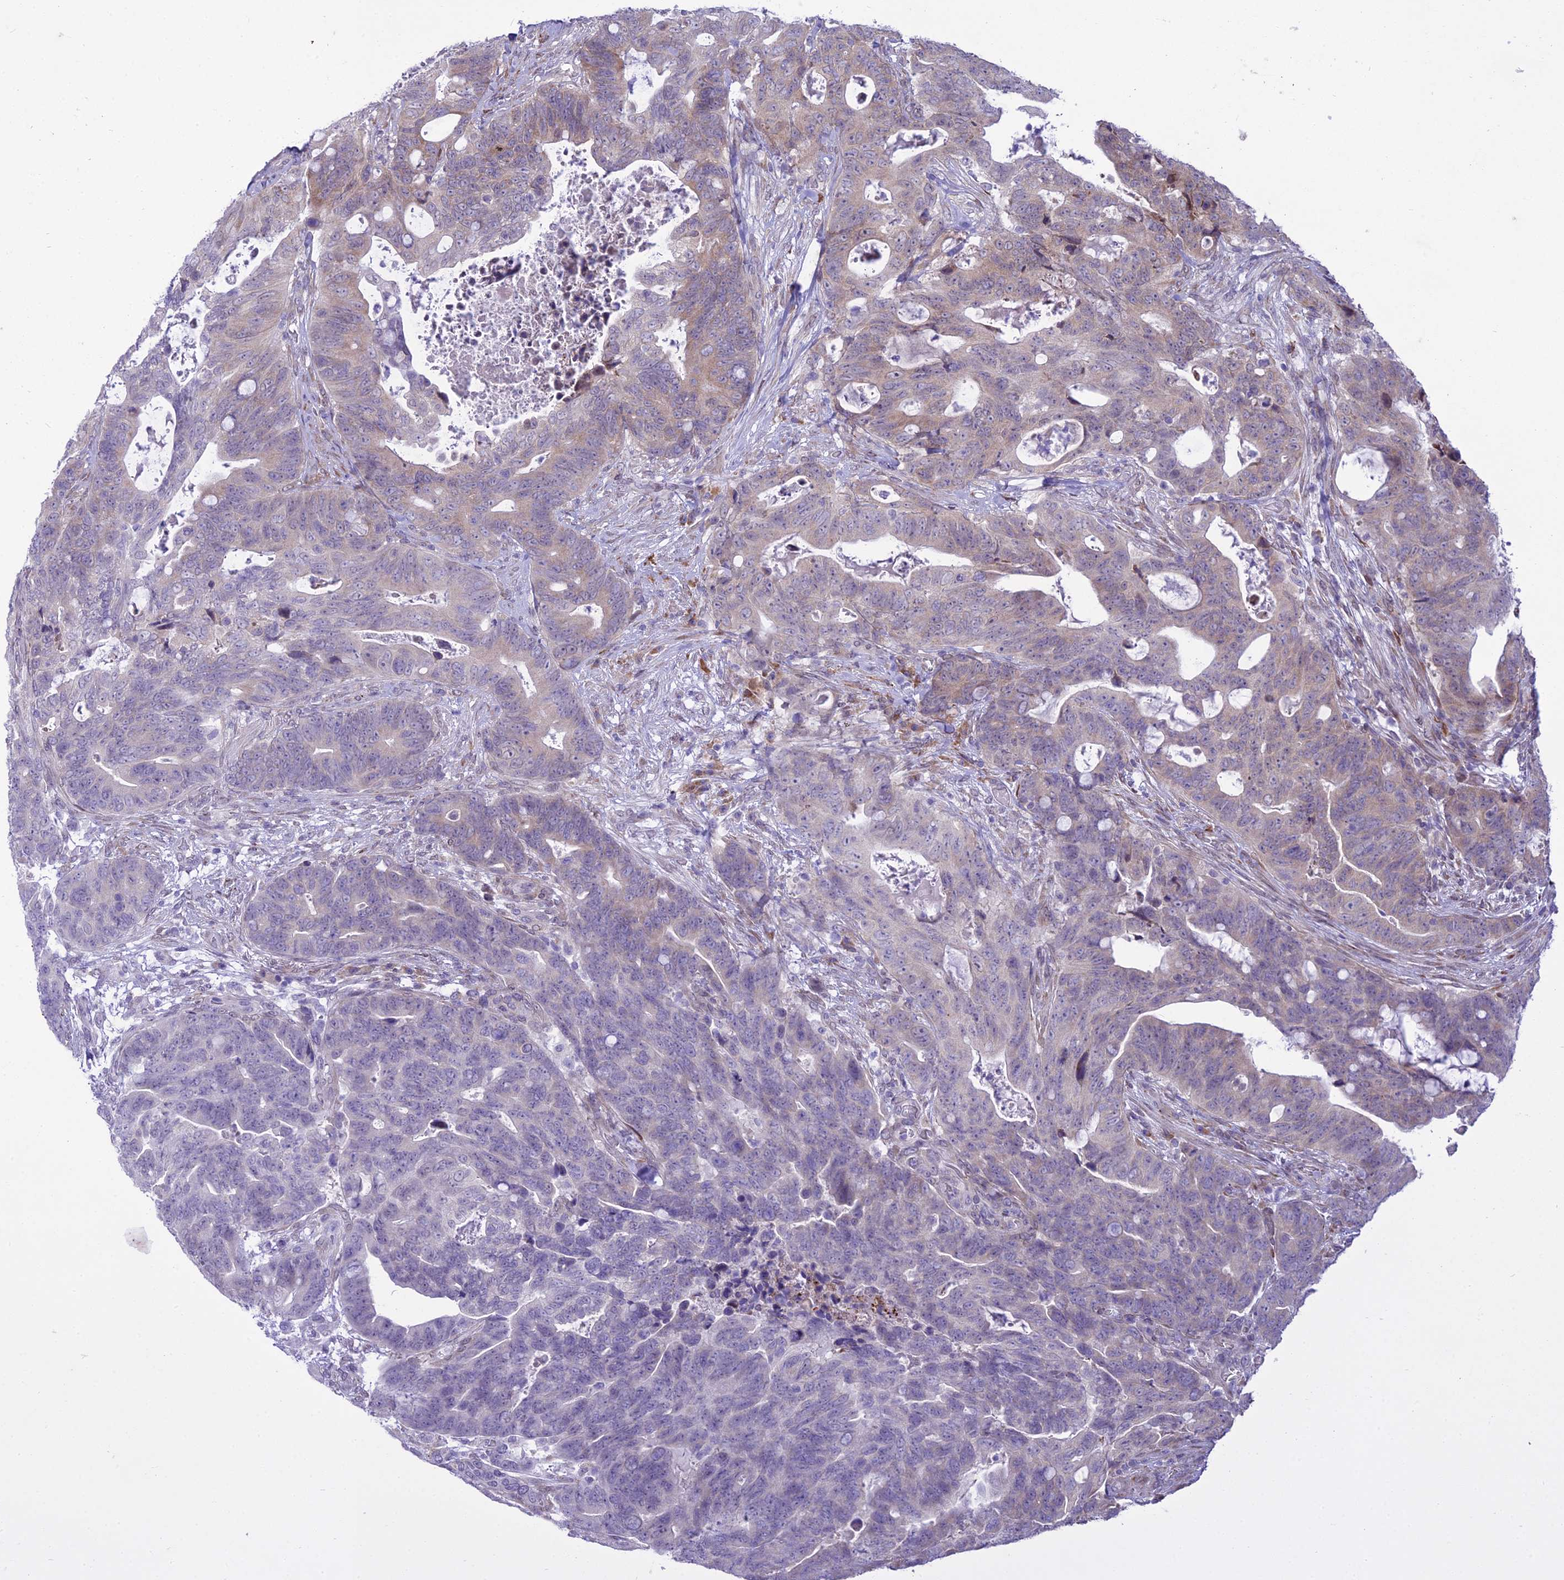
{"staining": {"intensity": "moderate", "quantity": "<25%", "location": "cytoplasmic/membranous"}, "tissue": "colorectal cancer", "cell_type": "Tumor cells", "image_type": "cancer", "snomed": [{"axis": "morphology", "description": "Adenocarcinoma, NOS"}, {"axis": "topography", "description": "Colon"}], "caption": "Tumor cells display low levels of moderate cytoplasmic/membranous positivity in approximately <25% of cells in colorectal cancer (adenocarcinoma). (Stains: DAB (3,3'-diaminobenzidine) in brown, nuclei in blue, Microscopy: brightfield microscopy at high magnification).", "gene": "NEURL2", "patient": {"sex": "female", "age": 82}}